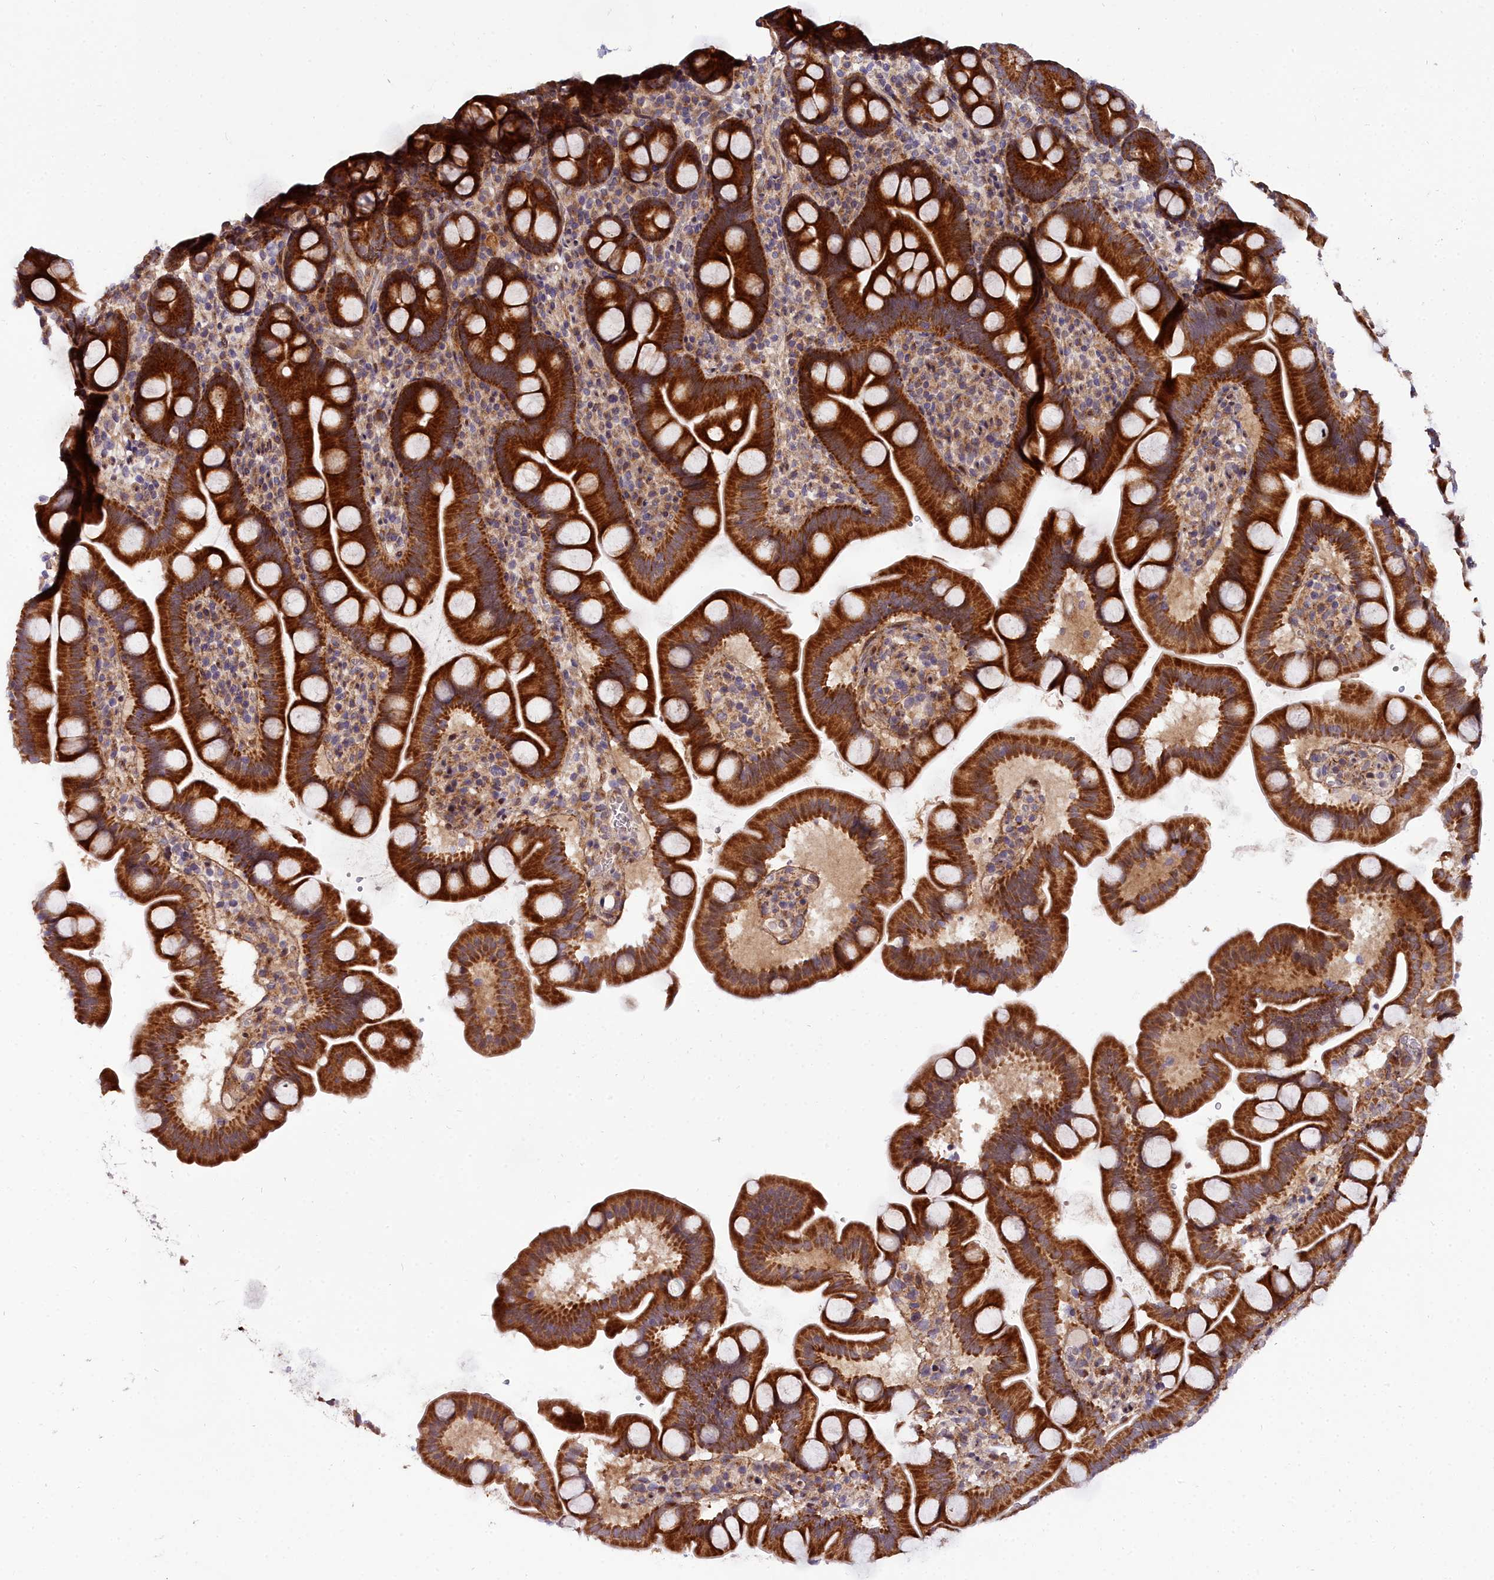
{"staining": {"intensity": "strong", "quantity": ">75%", "location": "cytoplasmic/membranous"}, "tissue": "small intestine", "cell_type": "Glandular cells", "image_type": "normal", "snomed": [{"axis": "morphology", "description": "Normal tissue, NOS"}, {"axis": "topography", "description": "Small intestine"}], "caption": "A high-resolution histopathology image shows immunohistochemistry (IHC) staining of normal small intestine, which reveals strong cytoplasmic/membranous expression in approximately >75% of glandular cells.", "gene": "MRPS11", "patient": {"sex": "female", "age": 68}}